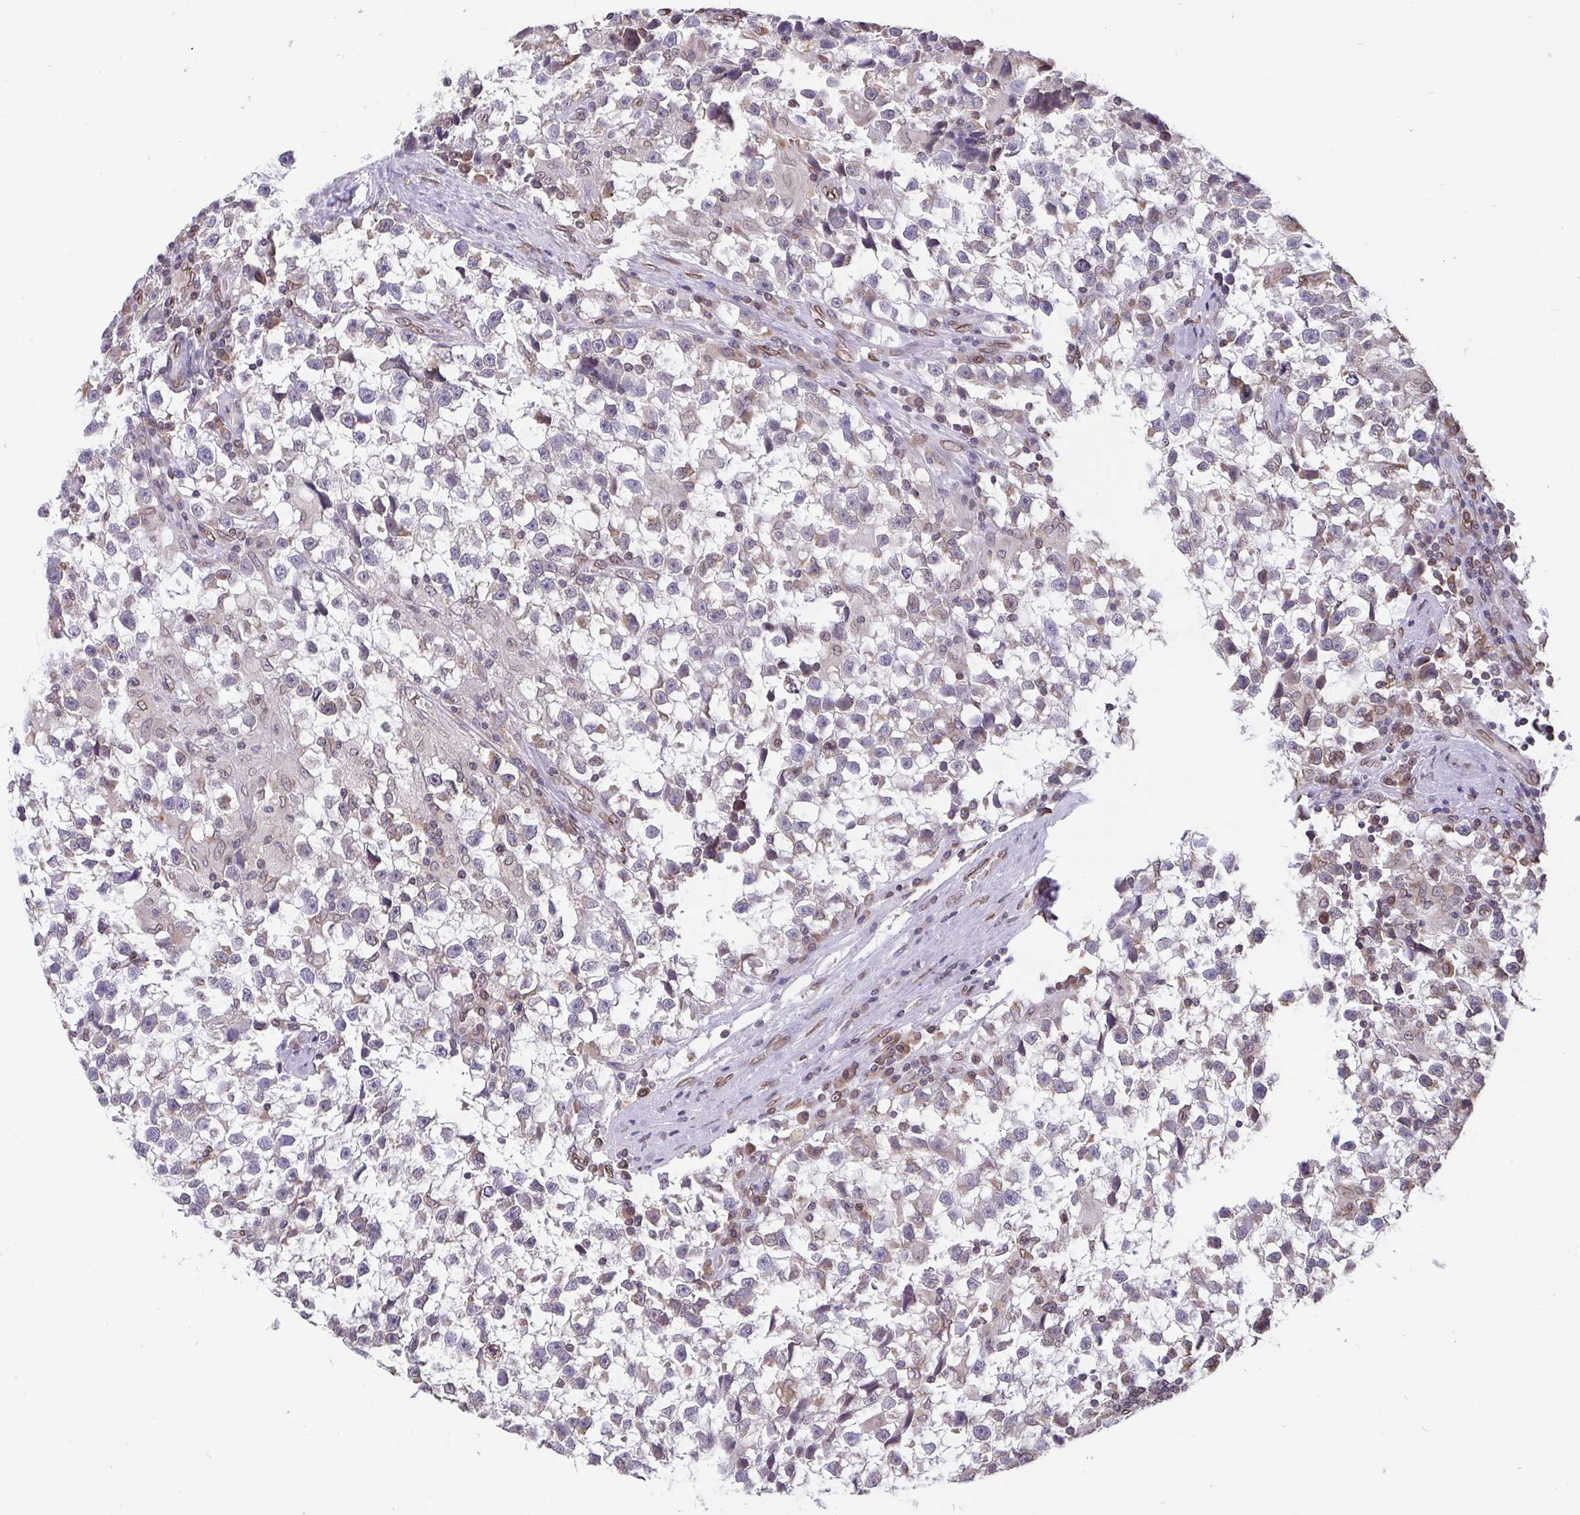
{"staining": {"intensity": "negative", "quantity": "none", "location": "none"}, "tissue": "testis cancer", "cell_type": "Tumor cells", "image_type": "cancer", "snomed": [{"axis": "morphology", "description": "Seminoma, NOS"}, {"axis": "topography", "description": "Testis"}], "caption": "The micrograph exhibits no significant expression in tumor cells of seminoma (testis).", "gene": "EMD", "patient": {"sex": "male", "age": 31}}